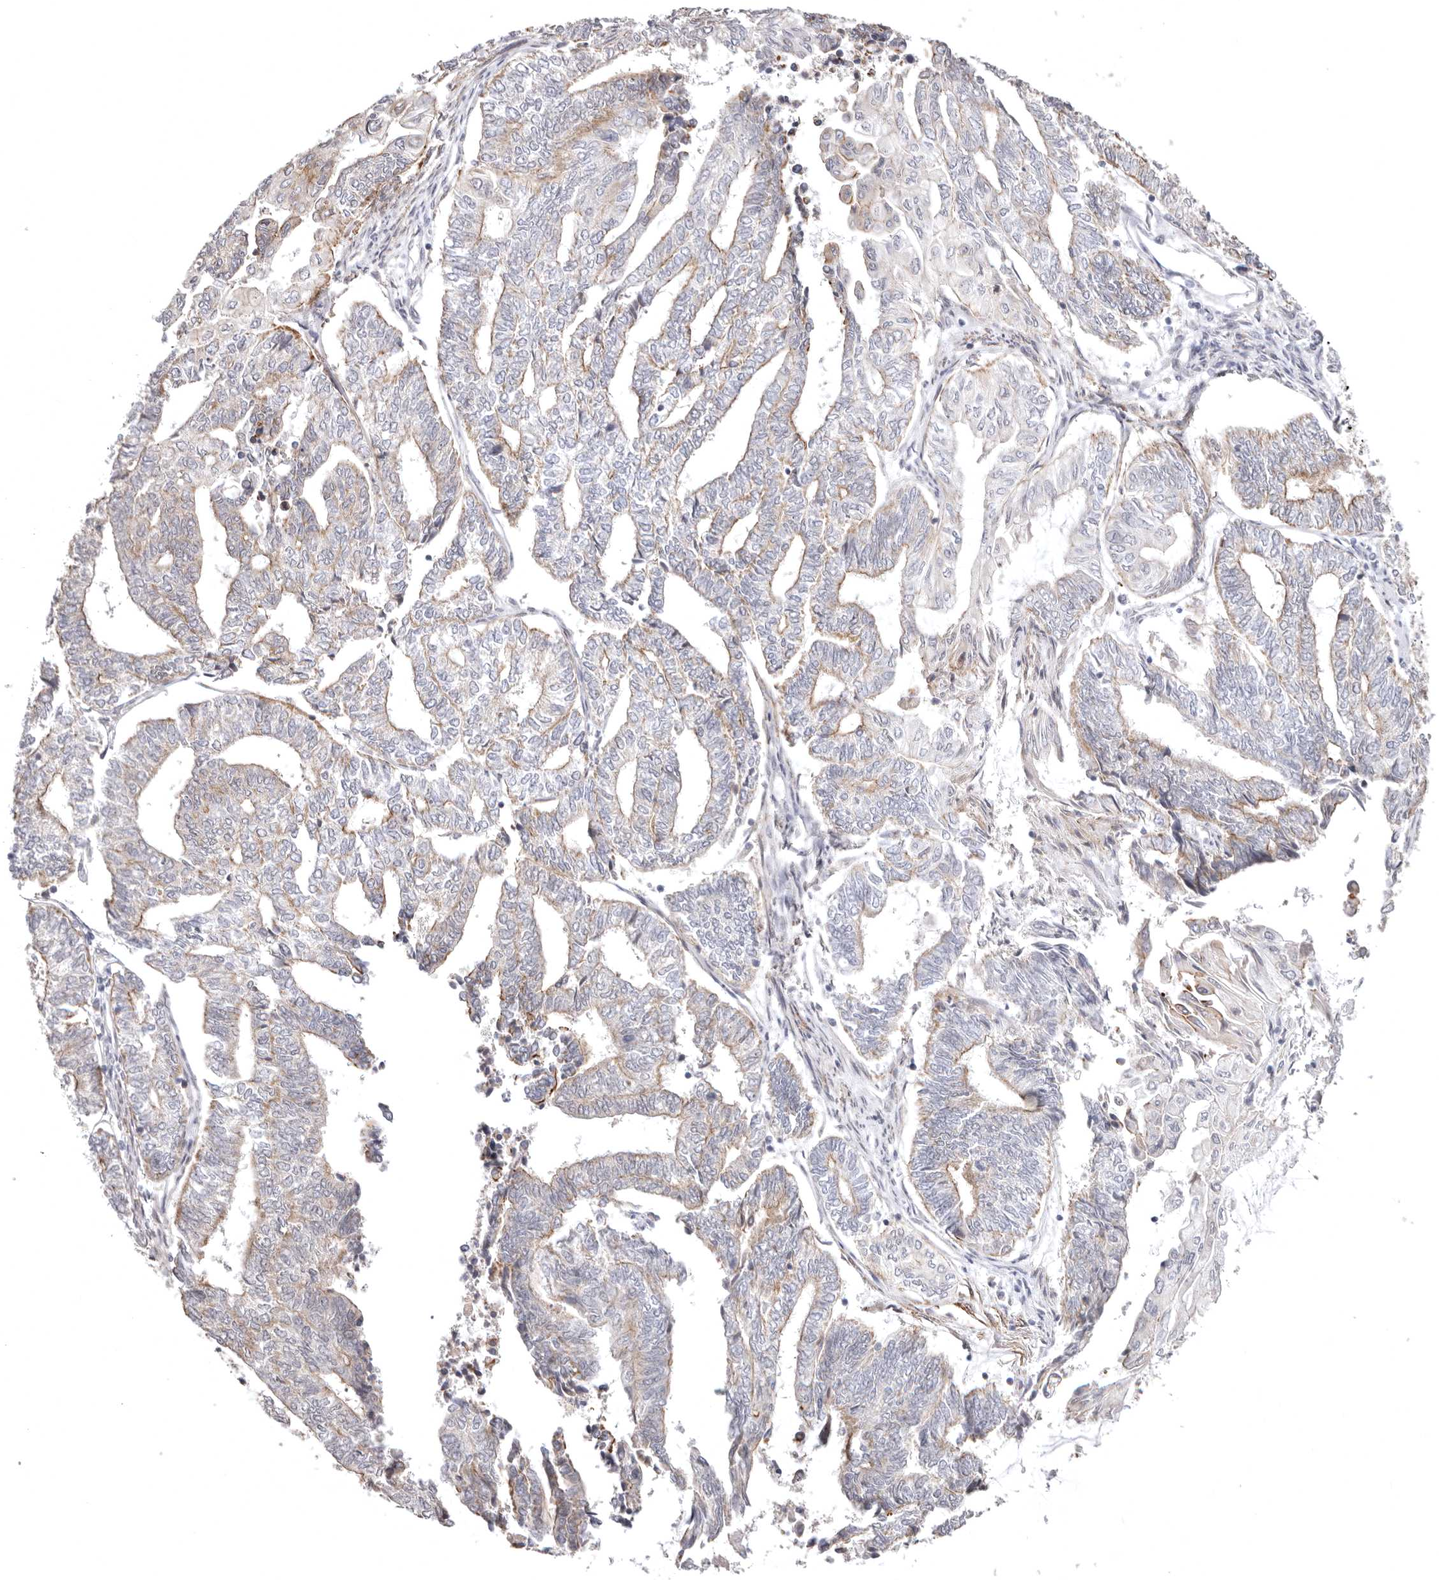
{"staining": {"intensity": "weak", "quantity": "25%-75%", "location": "cytoplasmic/membranous"}, "tissue": "endometrial cancer", "cell_type": "Tumor cells", "image_type": "cancer", "snomed": [{"axis": "morphology", "description": "Adenocarcinoma, NOS"}, {"axis": "topography", "description": "Uterus"}, {"axis": "topography", "description": "Endometrium"}], "caption": "Endometrial cancer was stained to show a protein in brown. There is low levels of weak cytoplasmic/membranous positivity in approximately 25%-75% of tumor cells. Nuclei are stained in blue.", "gene": "SZT2", "patient": {"sex": "female", "age": 70}}